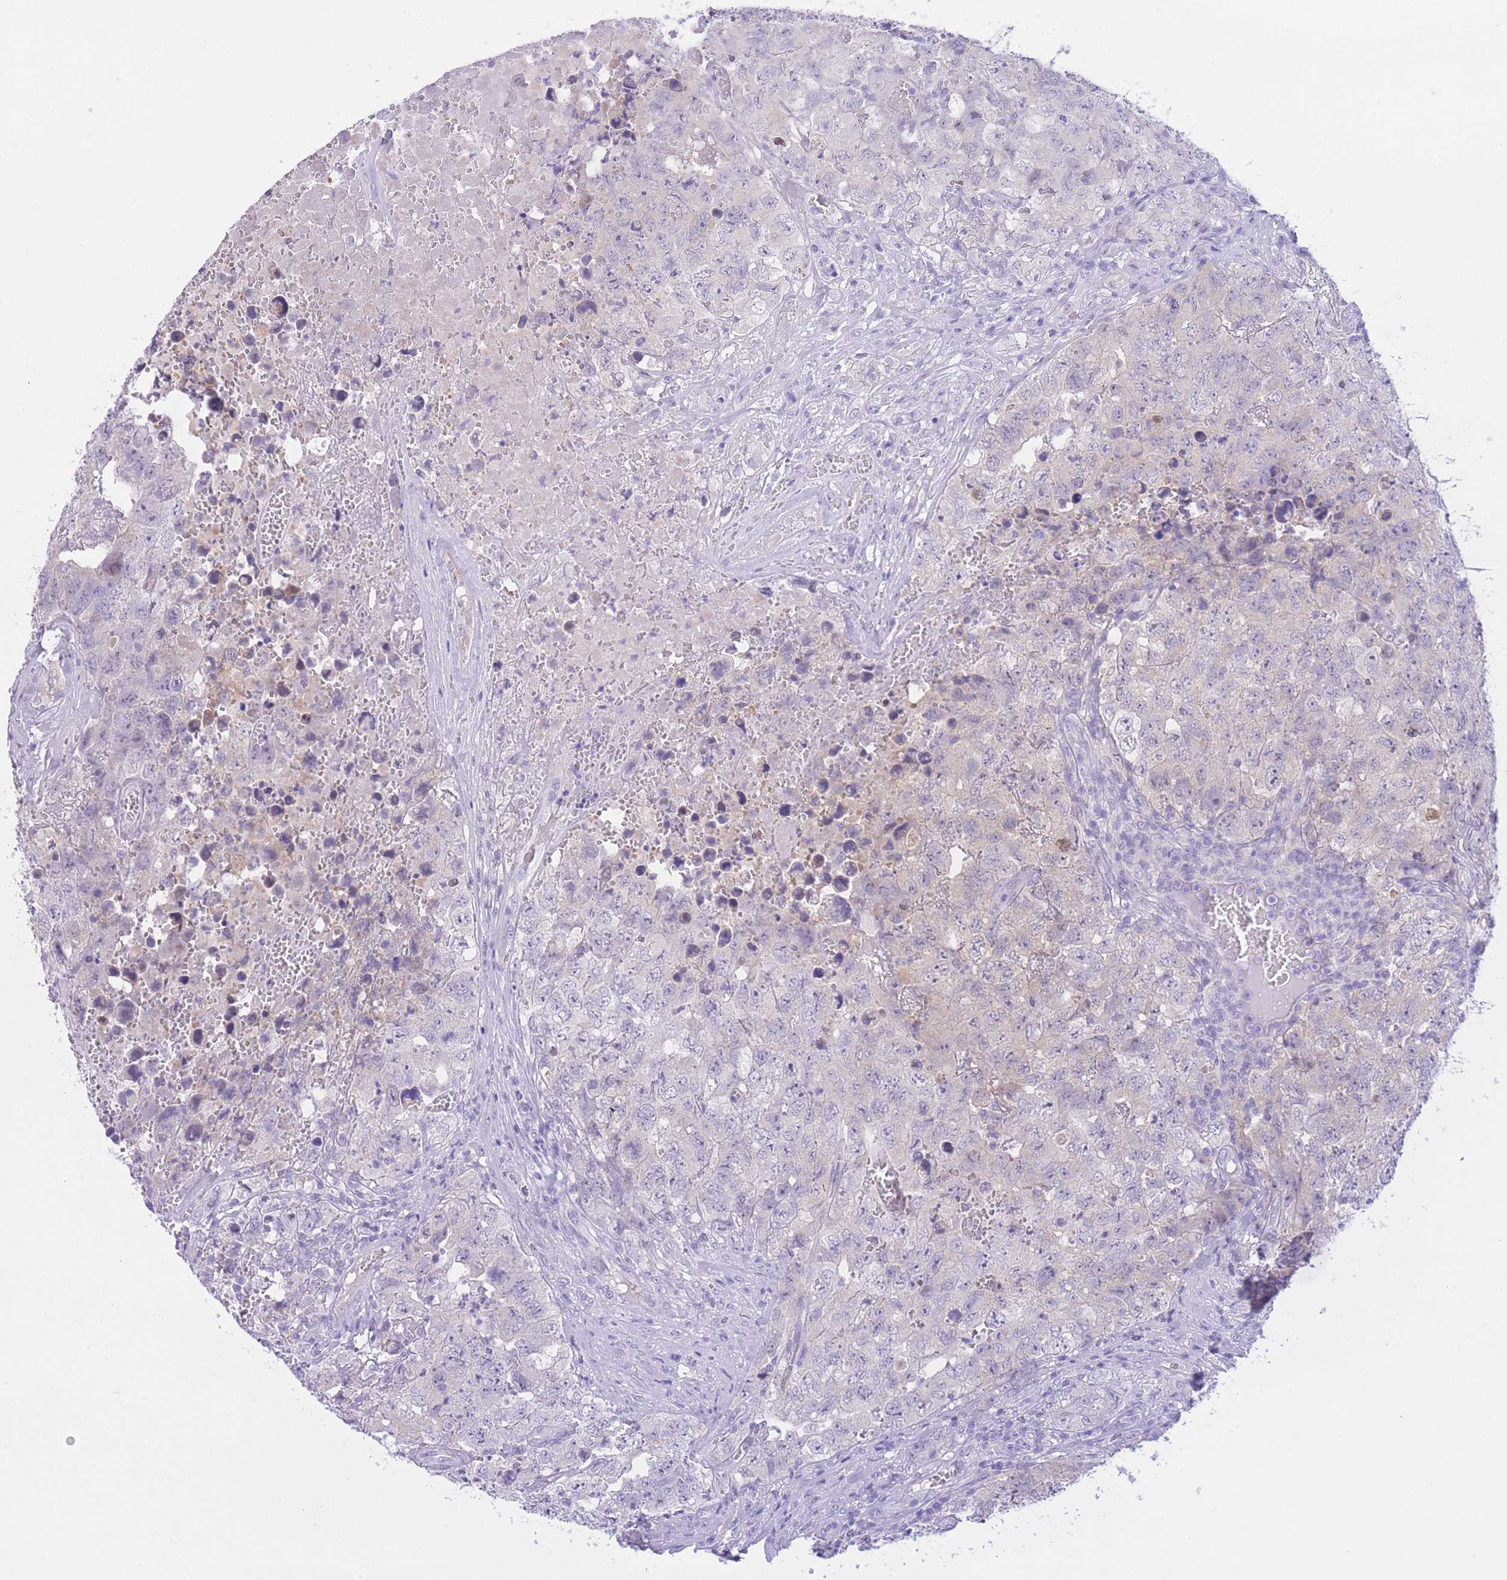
{"staining": {"intensity": "negative", "quantity": "none", "location": "none"}, "tissue": "testis cancer", "cell_type": "Tumor cells", "image_type": "cancer", "snomed": [{"axis": "morphology", "description": "Carcinoma, Embryonal, NOS"}, {"axis": "topography", "description": "Testis"}], "caption": "This is a photomicrograph of immunohistochemistry staining of testis cancer, which shows no positivity in tumor cells.", "gene": "ZNF212", "patient": {"sex": "male", "age": 31}}